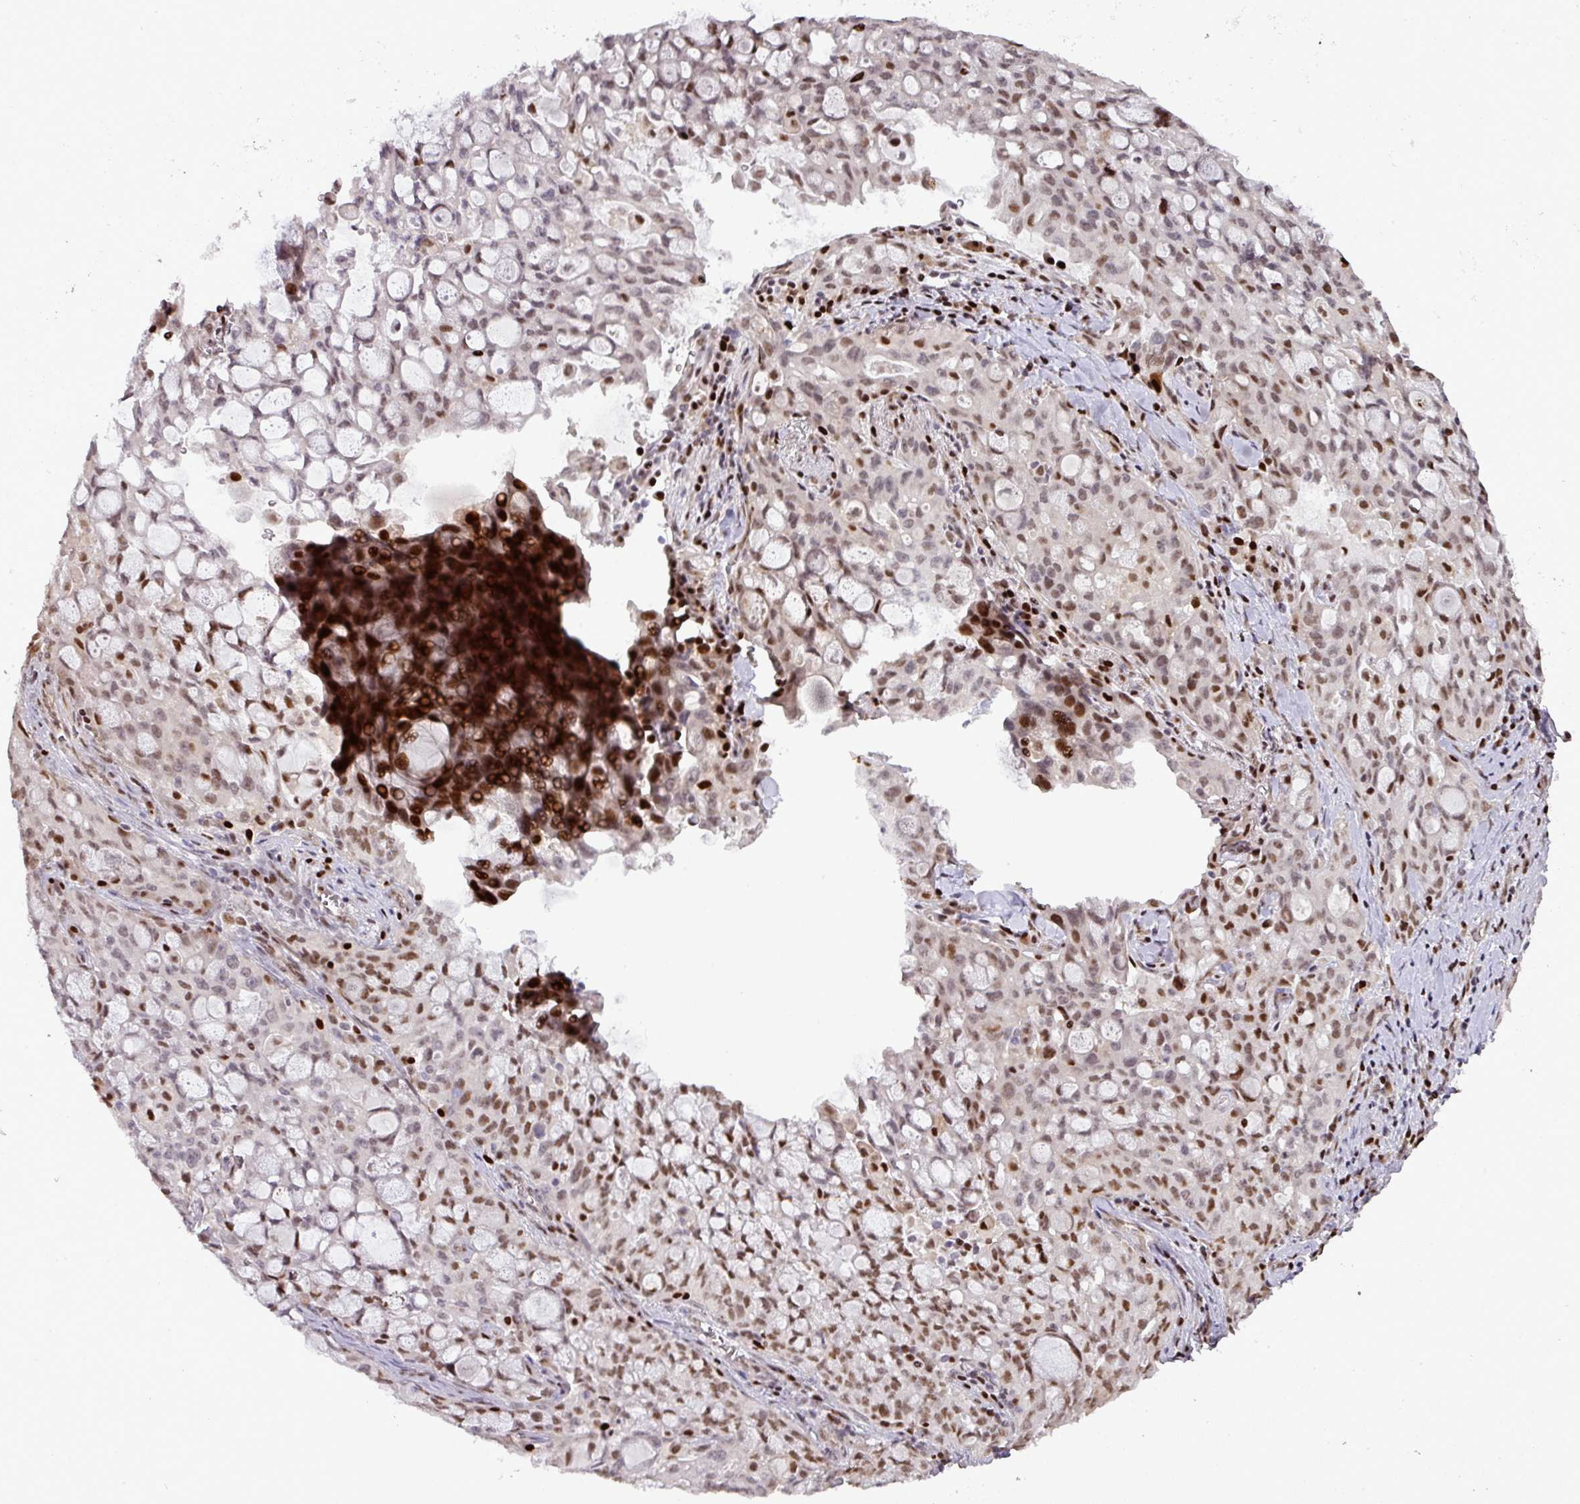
{"staining": {"intensity": "moderate", "quantity": ">75%", "location": "nuclear"}, "tissue": "lung cancer", "cell_type": "Tumor cells", "image_type": "cancer", "snomed": [{"axis": "morphology", "description": "Adenocarcinoma, NOS"}, {"axis": "topography", "description": "Lung"}], "caption": "Protein analysis of lung cancer (adenocarcinoma) tissue reveals moderate nuclear positivity in about >75% of tumor cells.", "gene": "MYSM1", "patient": {"sex": "female", "age": 44}}